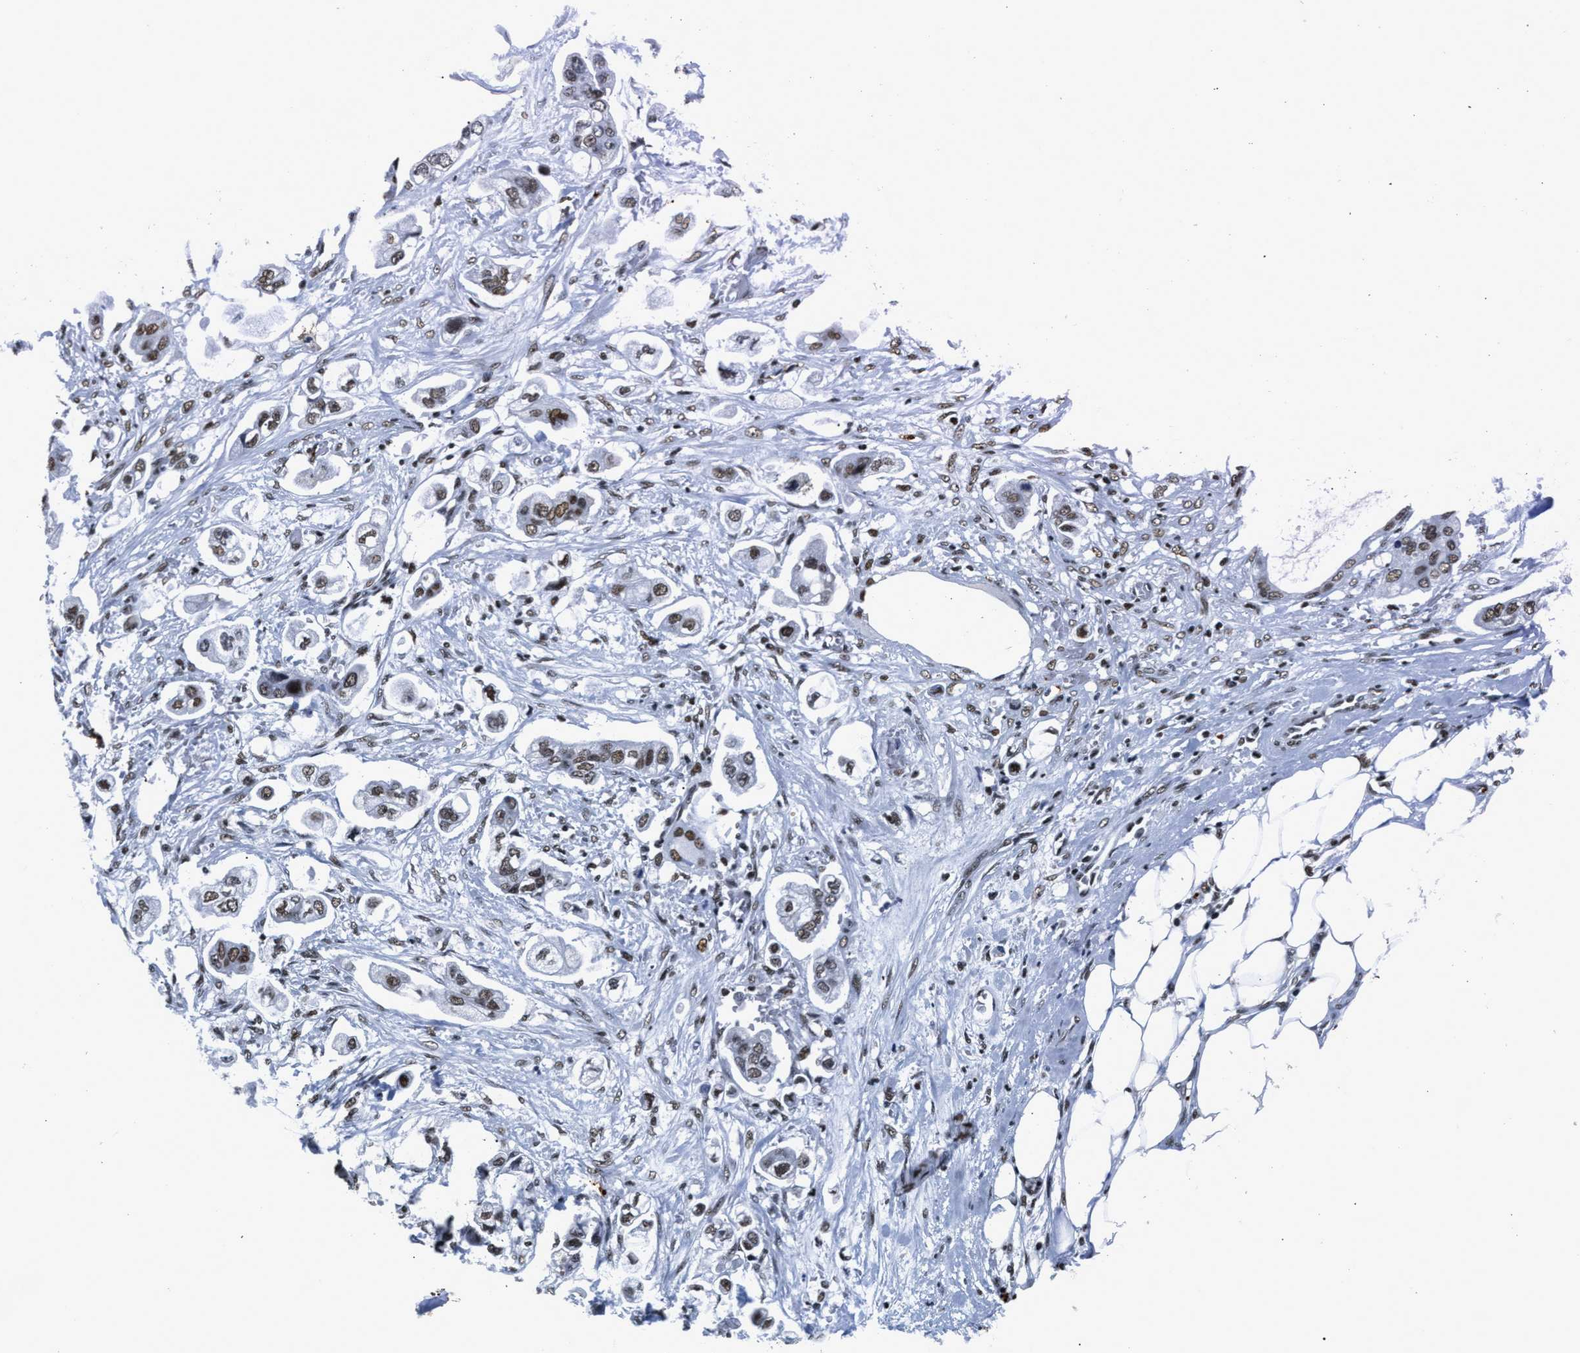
{"staining": {"intensity": "moderate", "quantity": ">75%", "location": "nuclear"}, "tissue": "stomach cancer", "cell_type": "Tumor cells", "image_type": "cancer", "snomed": [{"axis": "morphology", "description": "Adenocarcinoma, NOS"}, {"axis": "topography", "description": "Stomach"}], "caption": "Adenocarcinoma (stomach) stained with a brown dye displays moderate nuclear positive expression in approximately >75% of tumor cells.", "gene": "RAD21", "patient": {"sex": "male", "age": 62}}